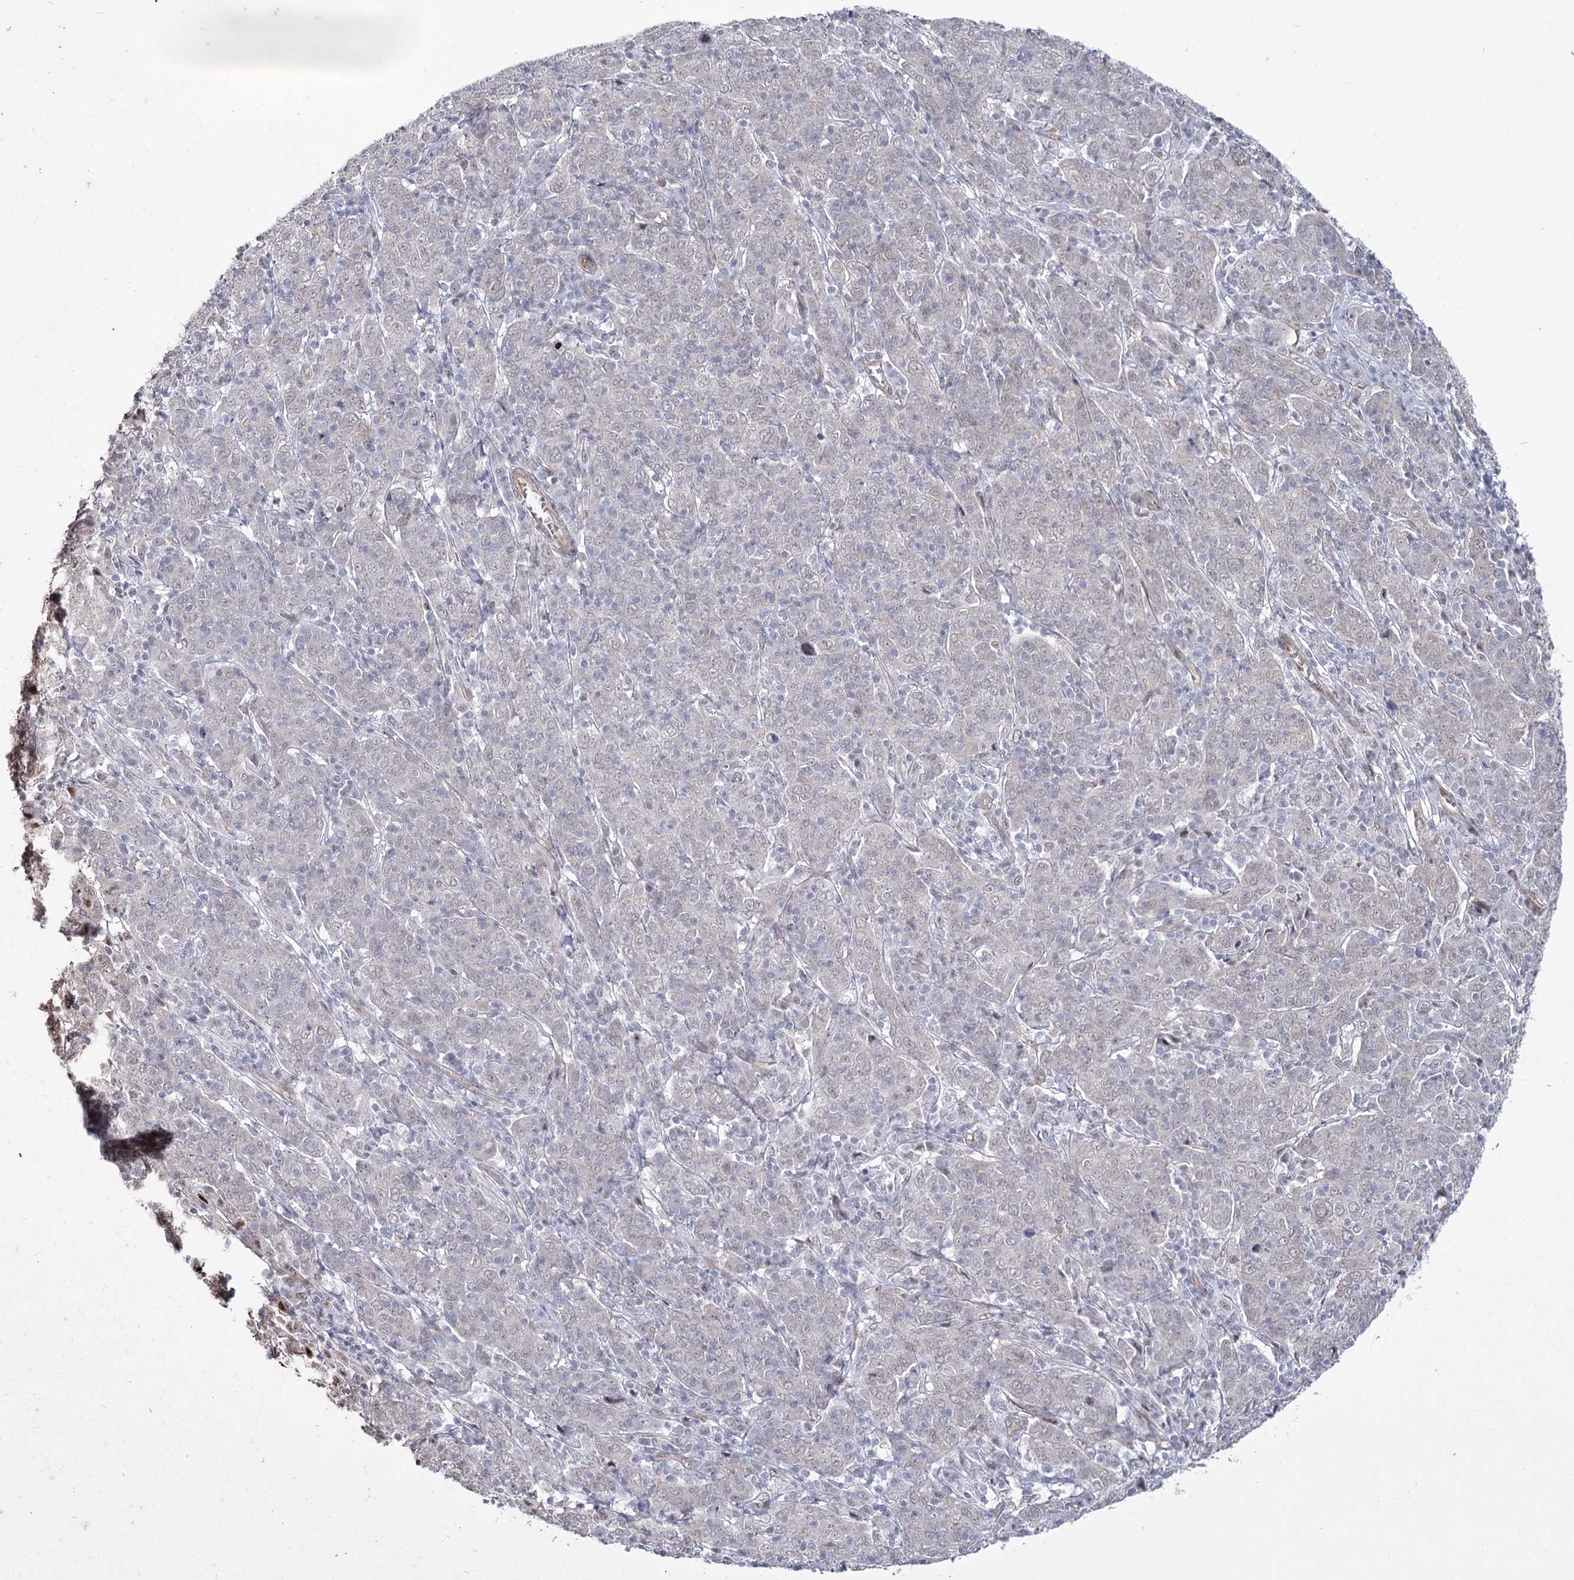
{"staining": {"intensity": "weak", "quantity": "25%-75%", "location": "nuclear"}, "tissue": "cervical cancer", "cell_type": "Tumor cells", "image_type": "cancer", "snomed": [{"axis": "morphology", "description": "Squamous cell carcinoma, NOS"}, {"axis": "topography", "description": "Cervix"}], "caption": "Cervical cancer stained with immunohistochemistry exhibits weak nuclear expression in about 25%-75% of tumor cells.", "gene": "YBX3", "patient": {"sex": "female", "age": 67}}